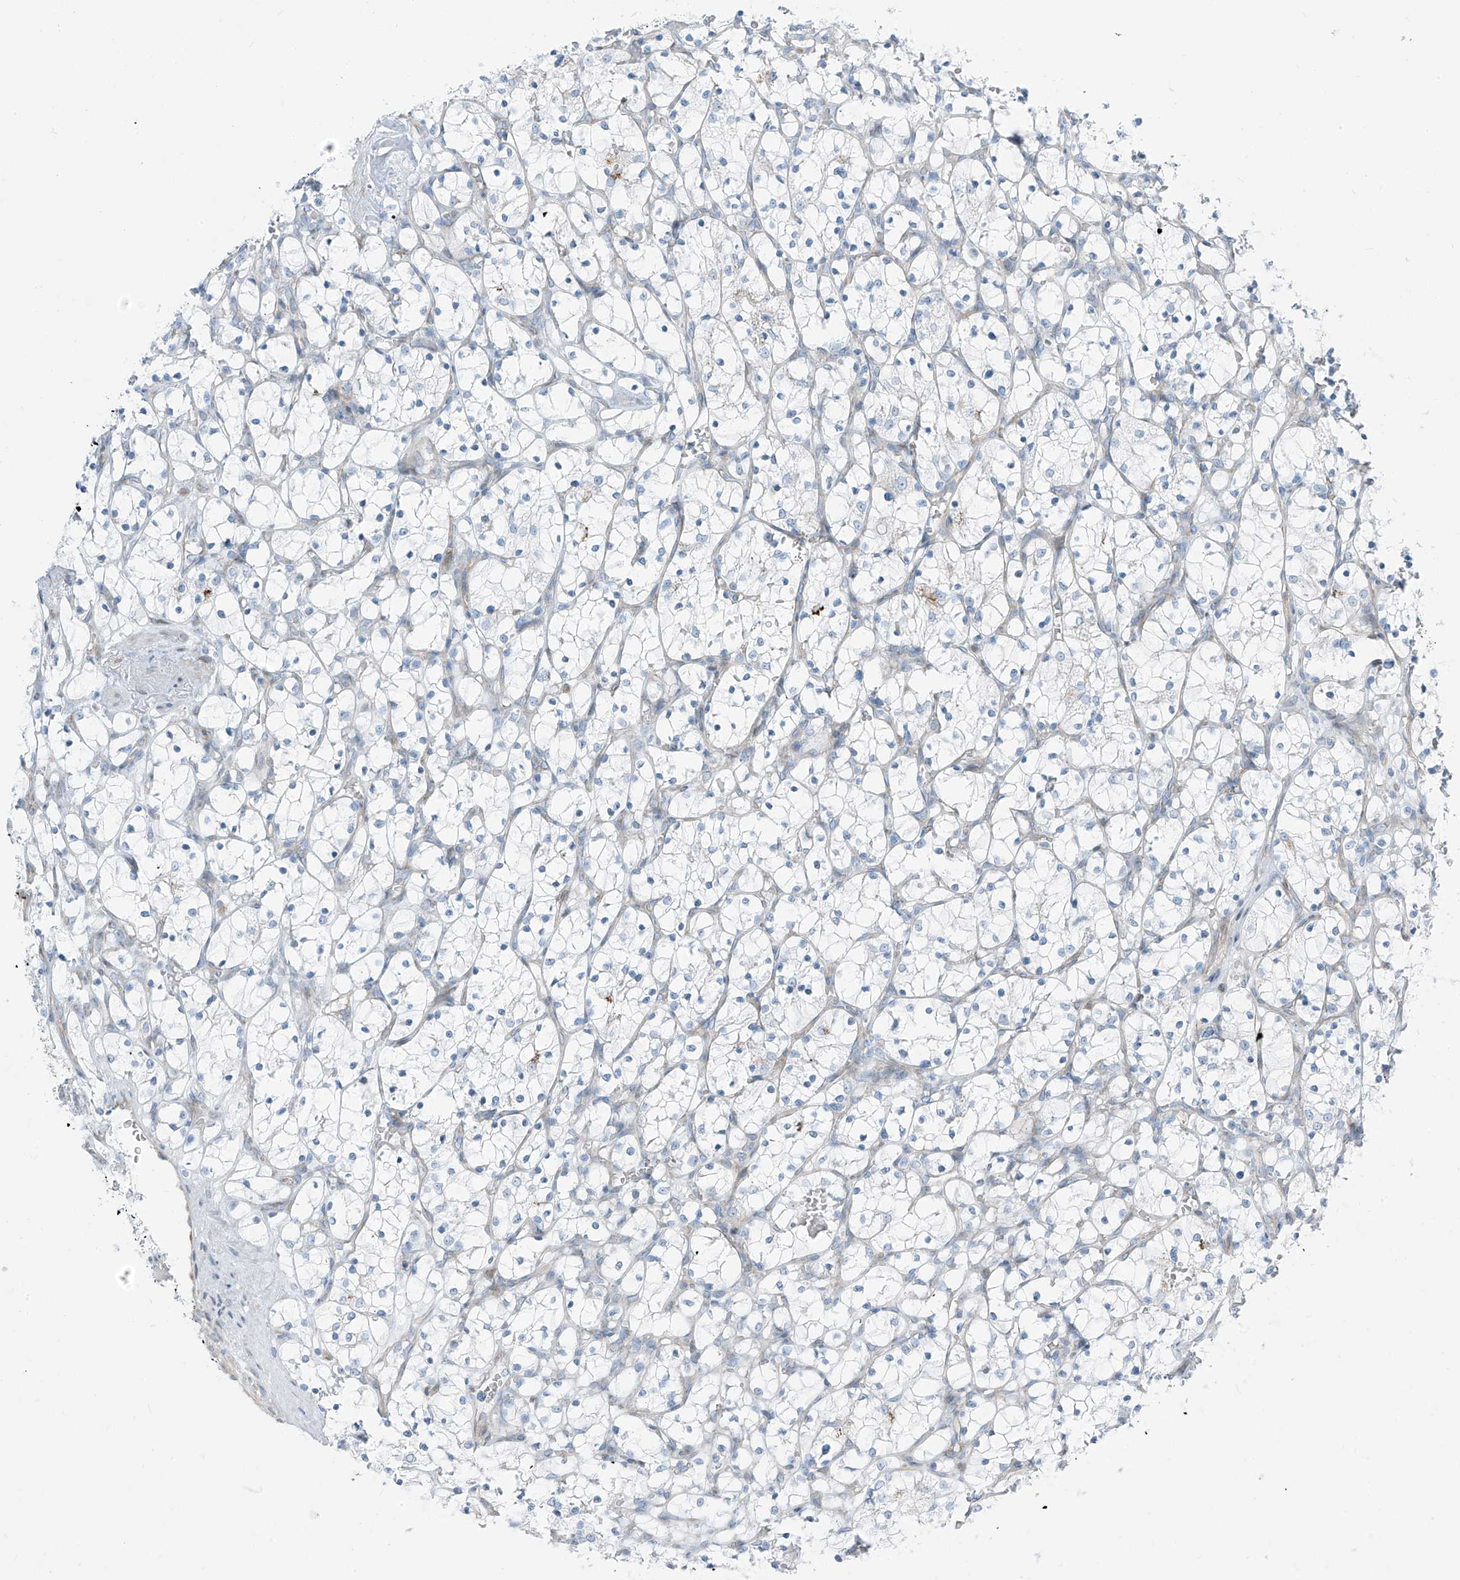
{"staining": {"intensity": "negative", "quantity": "none", "location": "none"}, "tissue": "renal cancer", "cell_type": "Tumor cells", "image_type": "cancer", "snomed": [{"axis": "morphology", "description": "Adenocarcinoma, NOS"}, {"axis": "topography", "description": "Kidney"}], "caption": "An IHC histopathology image of renal cancer is shown. There is no staining in tumor cells of renal cancer. (DAB immunohistochemistry, high magnification).", "gene": "HIC2", "patient": {"sex": "female", "age": 69}}